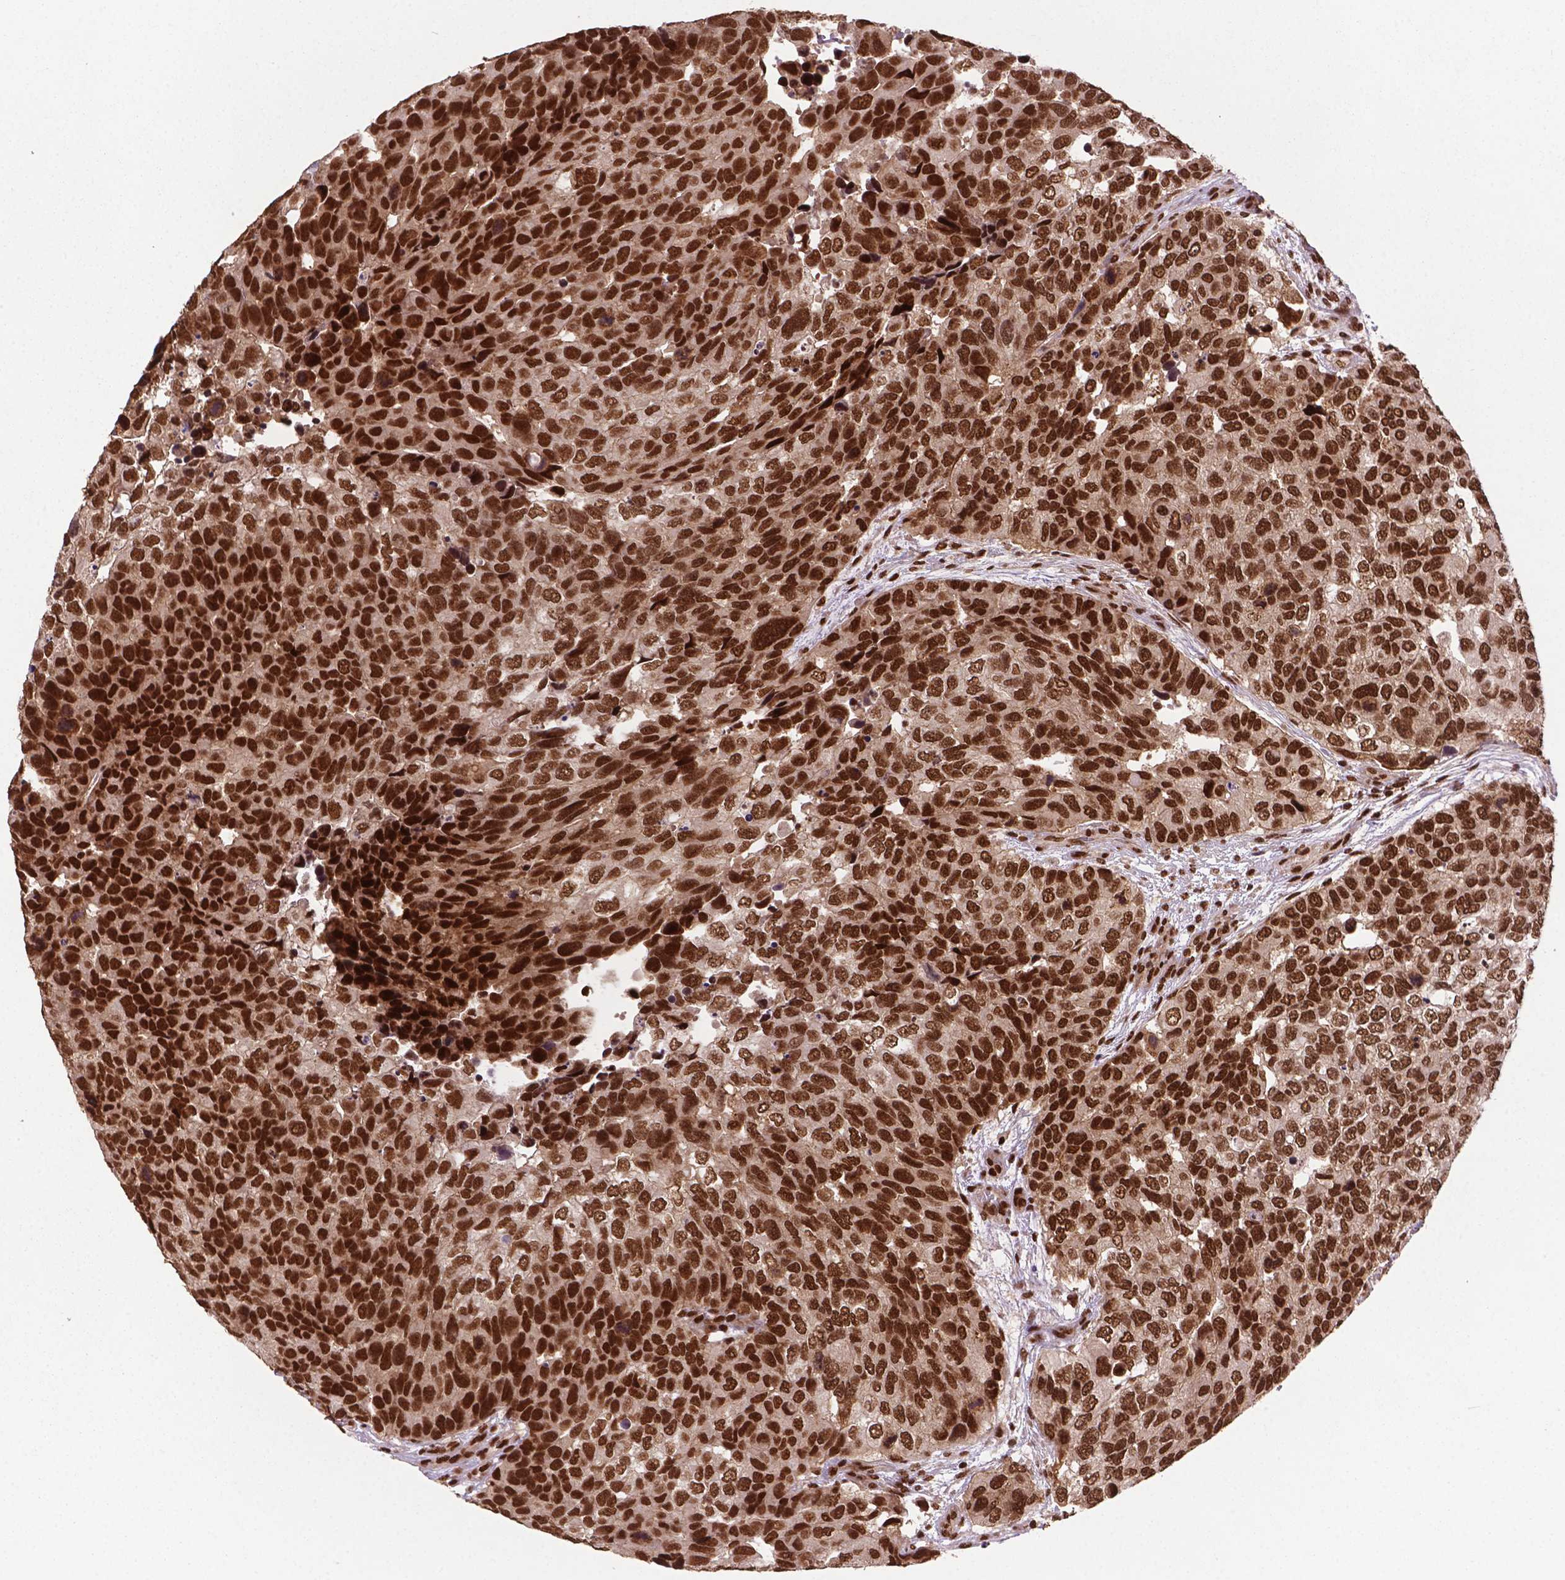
{"staining": {"intensity": "strong", "quantity": ">75%", "location": "nuclear"}, "tissue": "urothelial cancer", "cell_type": "Tumor cells", "image_type": "cancer", "snomed": [{"axis": "morphology", "description": "Urothelial carcinoma, High grade"}, {"axis": "topography", "description": "Urinary bladder"}], "caption": "A brown stain shows strong nuclear positivity of a protein in urothelial cancer tumor cells. Using DAB (brown) and hematoxylin (blue) stains, captured at high magnification using brightfield microscopy.", "gene": "SIRT6", "patient": {"sex": "male", "age": 60}}